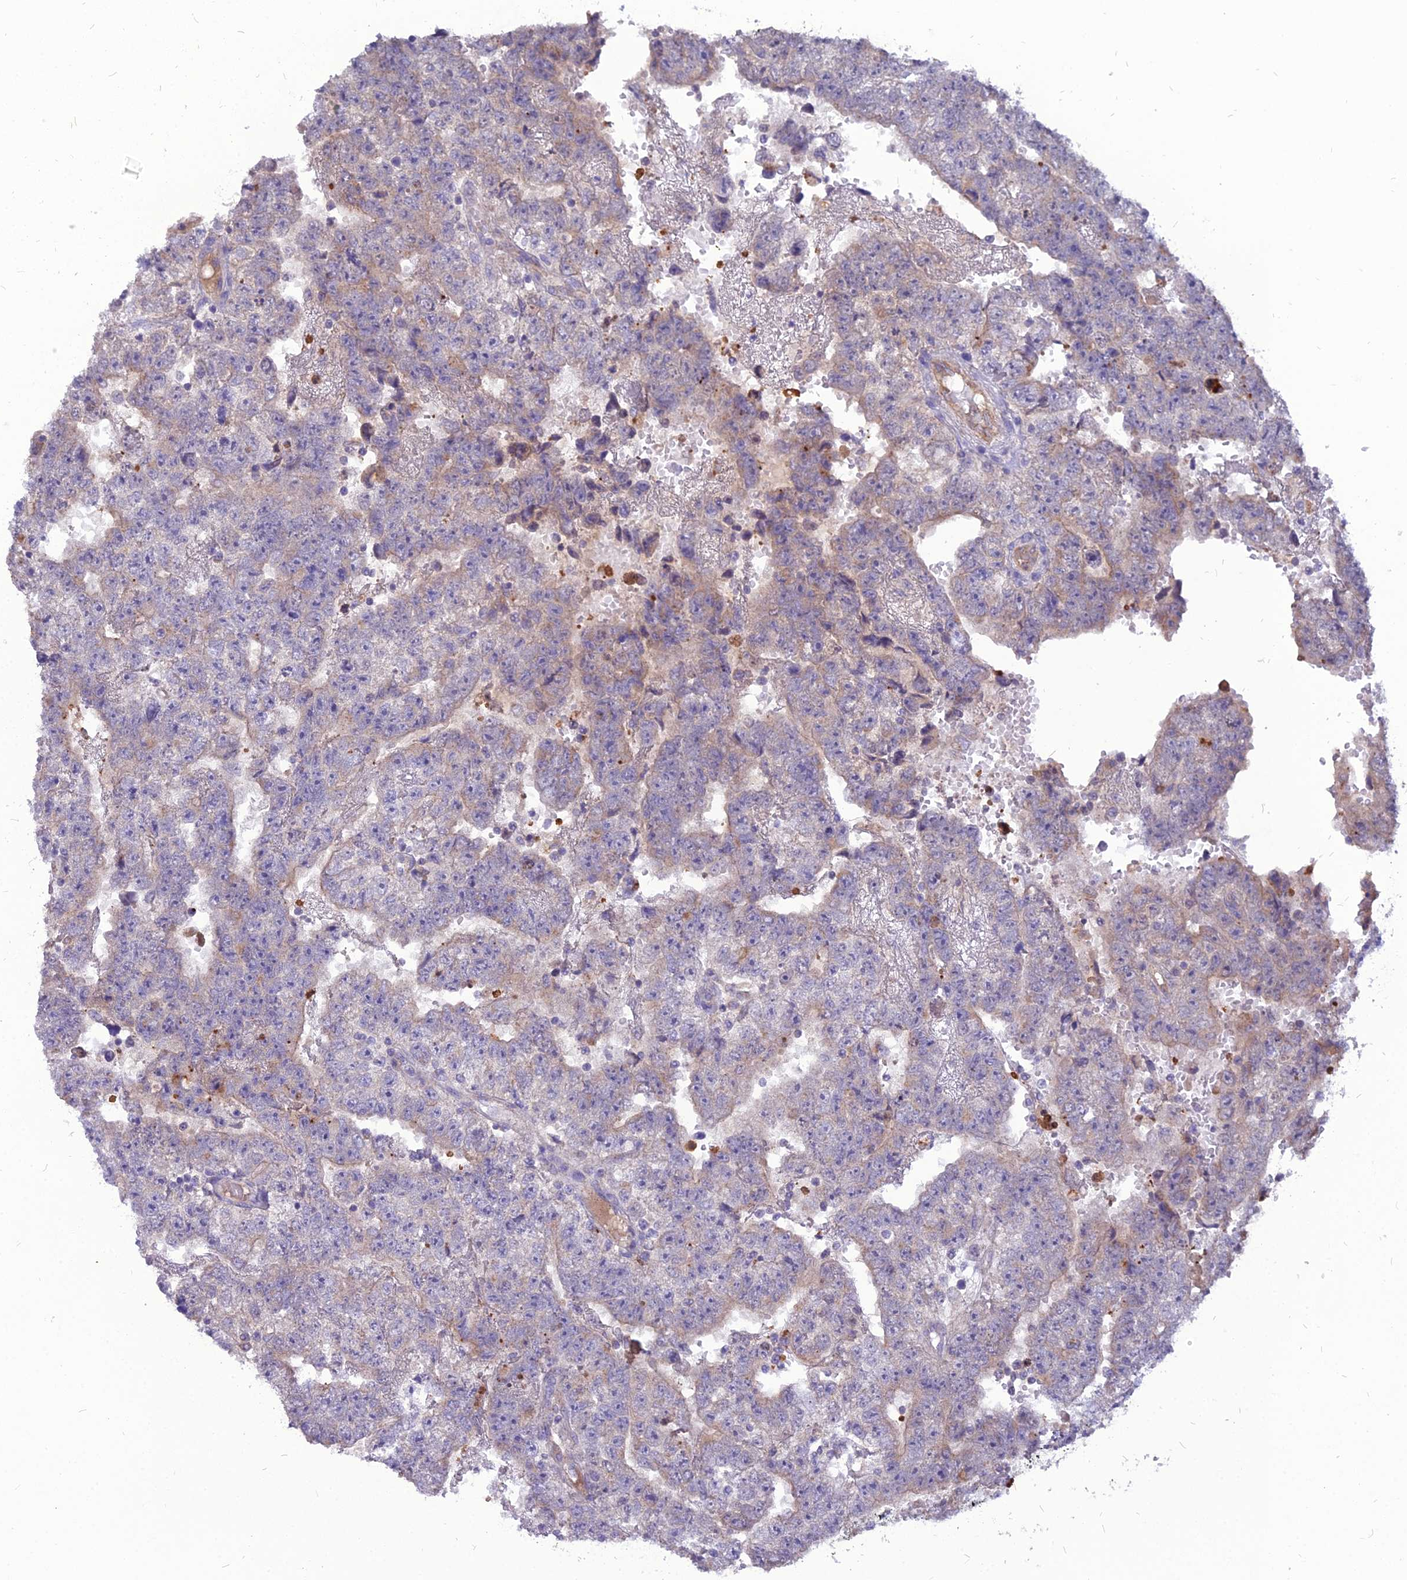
{"staining": {"intensity": "weak", "quantity": "<25%", "location": "cytoplasmic/membranous"}, "tissue": "testis cancer", "cell_type": "Tumor cells", "image_type": "cancer", "snomed": [{"axis": "morphology", "description": "Carcinoma, Embryonal, NOS"}, {"axis": "topography", "description": "Testis"}], "caption": "A photomicrograph of testis cancer (embryonal carcinoma) stained for a protein reveals no brown staining in tumor cells. (IHC, brightfield microscopy, high magnification).", "gene": "PCED1B", "patient": {"sex": "male", "age": 25}}